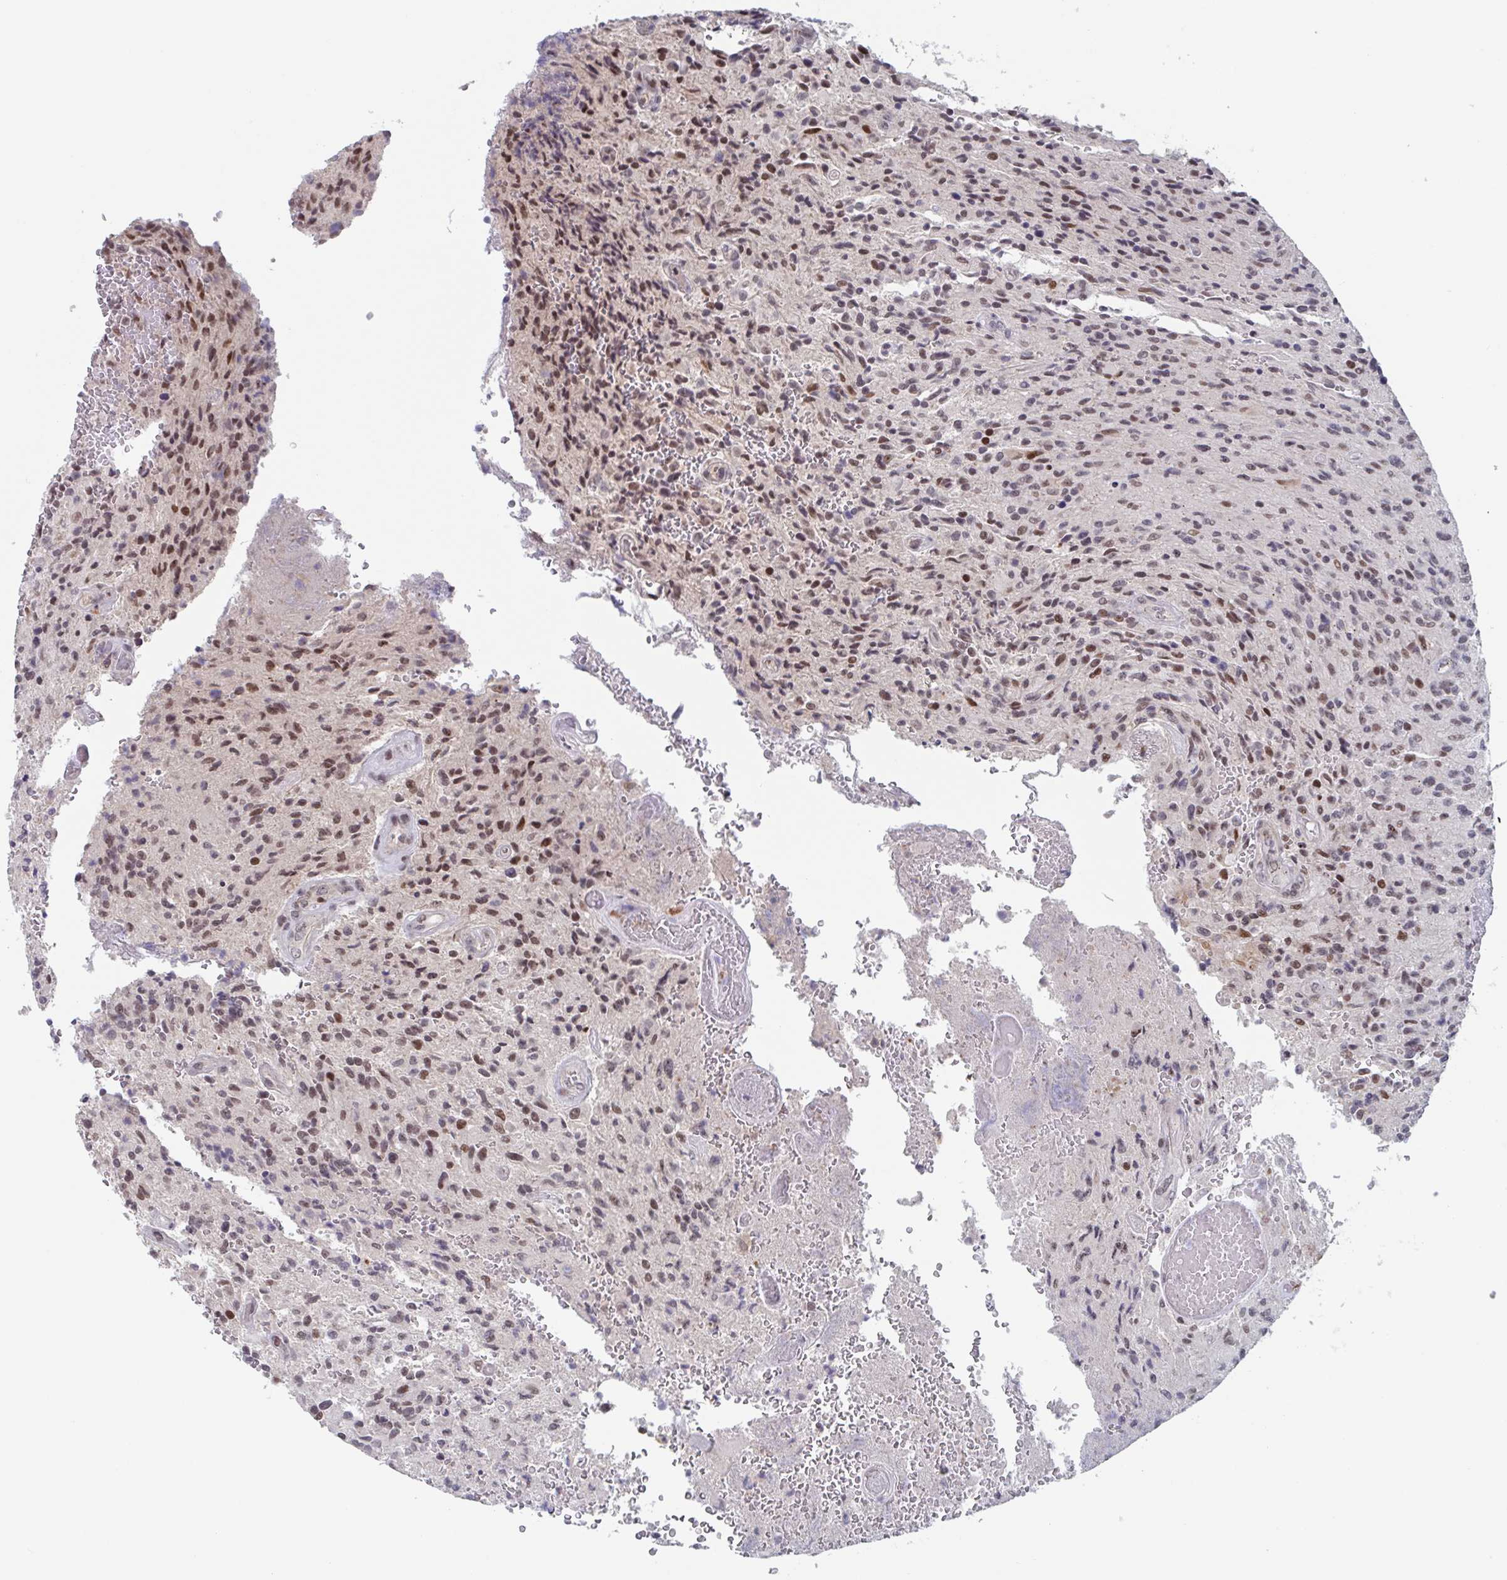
{"staining": {"intensity": "moderate", "quantity": "25%-75%", "location": "nuclear"}, "tissue": "glioma", "cell_type": "Tumor cells", "image_type": "cancer", "snomed": [{"axis": "morphology", "description": "Normal tissue, NOS"}, {"axis": "morphology", "description": "Glioma, malignant, High grade"}, {"axis": "topography", "description": "Cerebral cortex"}], "caption": "Immunohistochemistry (DAB (3,3'-diaminobenzidine)) staining of glioma exhibits moderate nuclear protein expression in approximately 25%-75% of tumor cells. Using DAB (brown) and hematoxylin (blue) stains, captured at high magnification using brightfield microscopy.", "gene": "RNF212", "patient": {"sex": "male", "age": 56}}